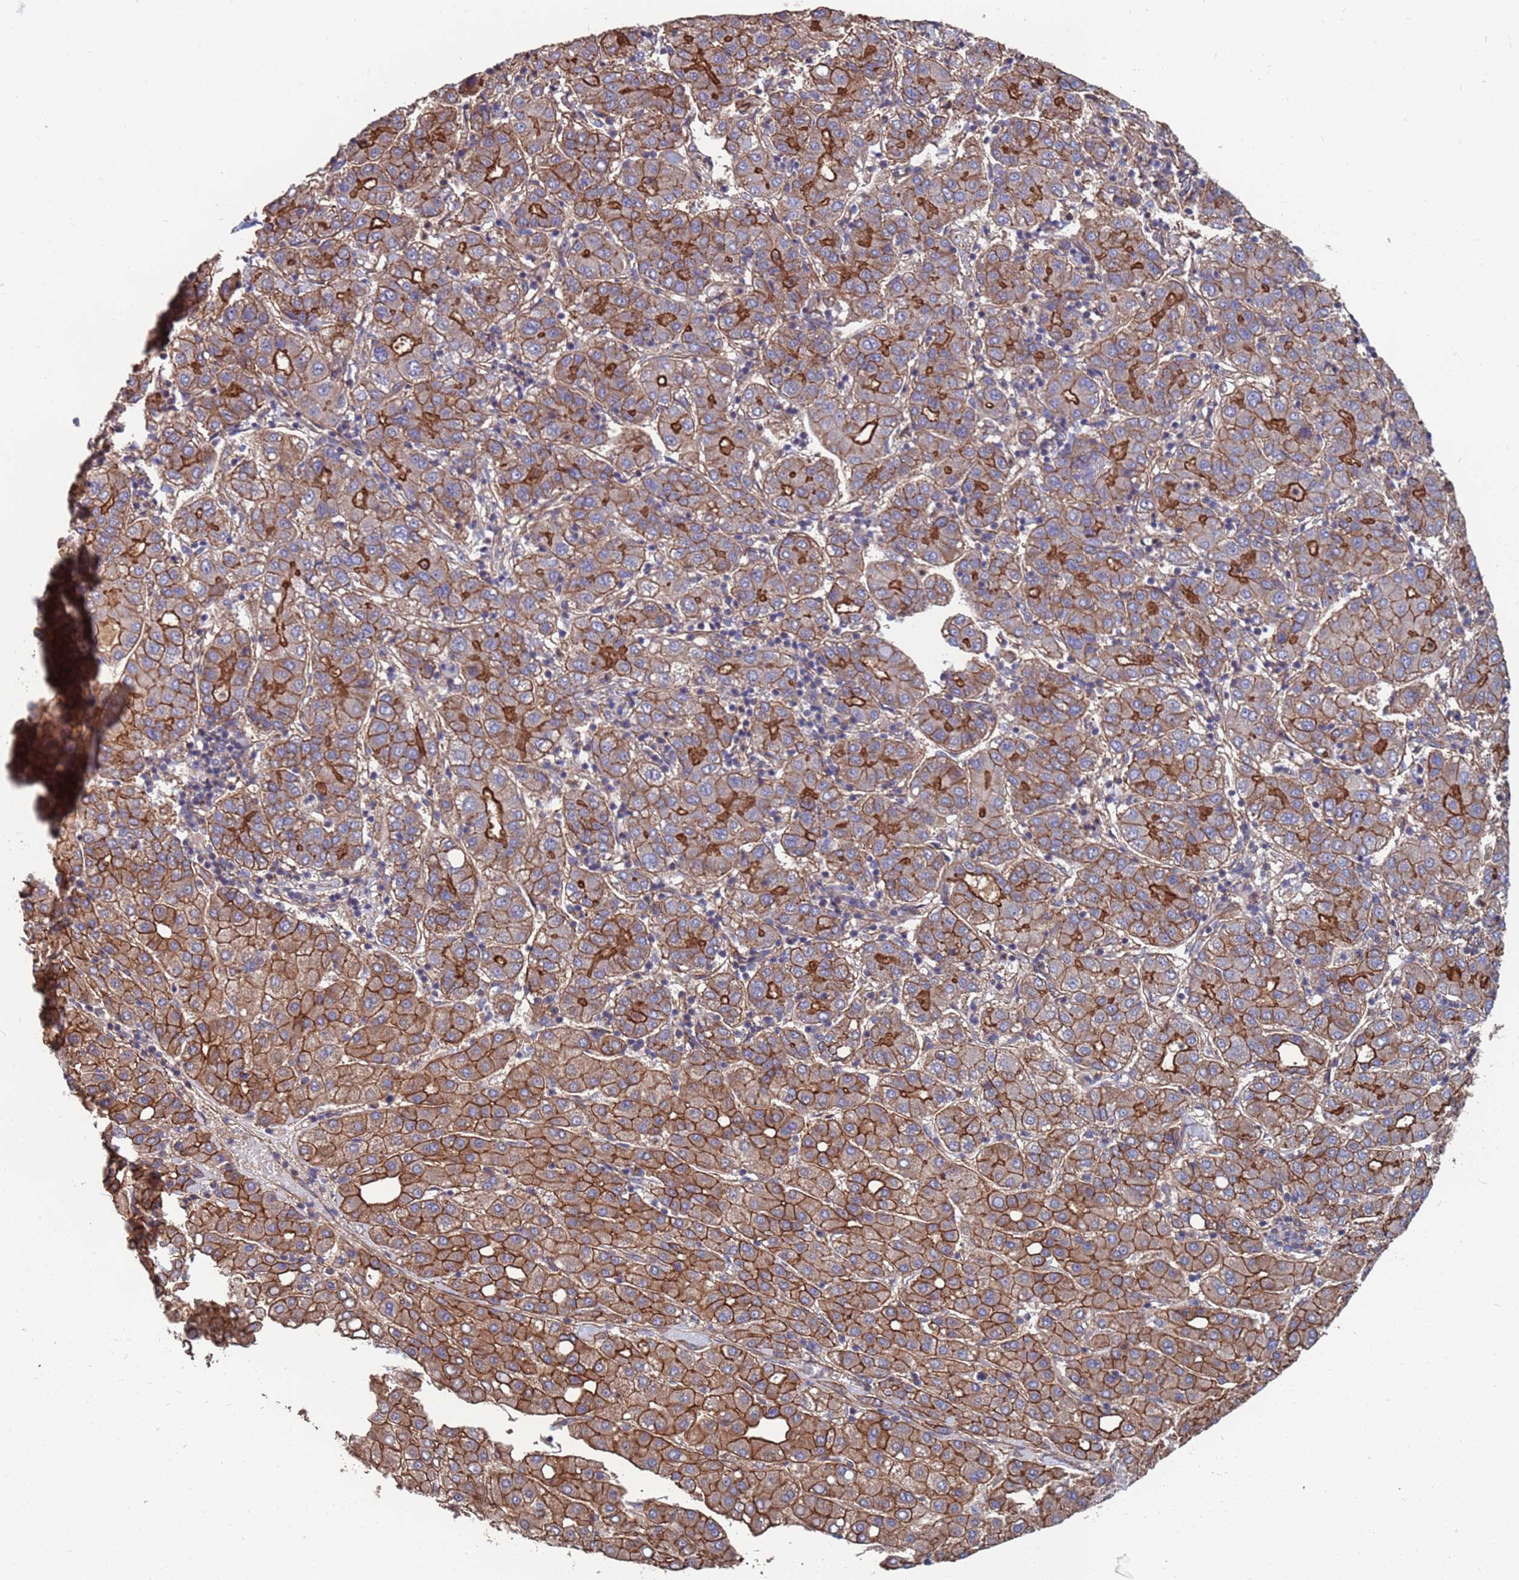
{"staining": {"intensity": "strong", "quantity": "25%-75%", "location": "cytoplasmic/membranous"}, "tissue": "liver cancer", "cell_type": "Tumor cells", "image_type": "cancer", "snomed": [{"axis": "morphology", "description": "Carcinoma, Hepatocellular, NOS"}, {"axis": "topography", "description": "Liver"}], "caption": "Human liver hepatocellular carcinoma stained with a brown dye exhibits strong cytoplasmic/membranous positive expression in approximately 25%-75% of tumor cells.", "gene": "NDUFAF6", "patient": {"sex": "male", "age": 65}}